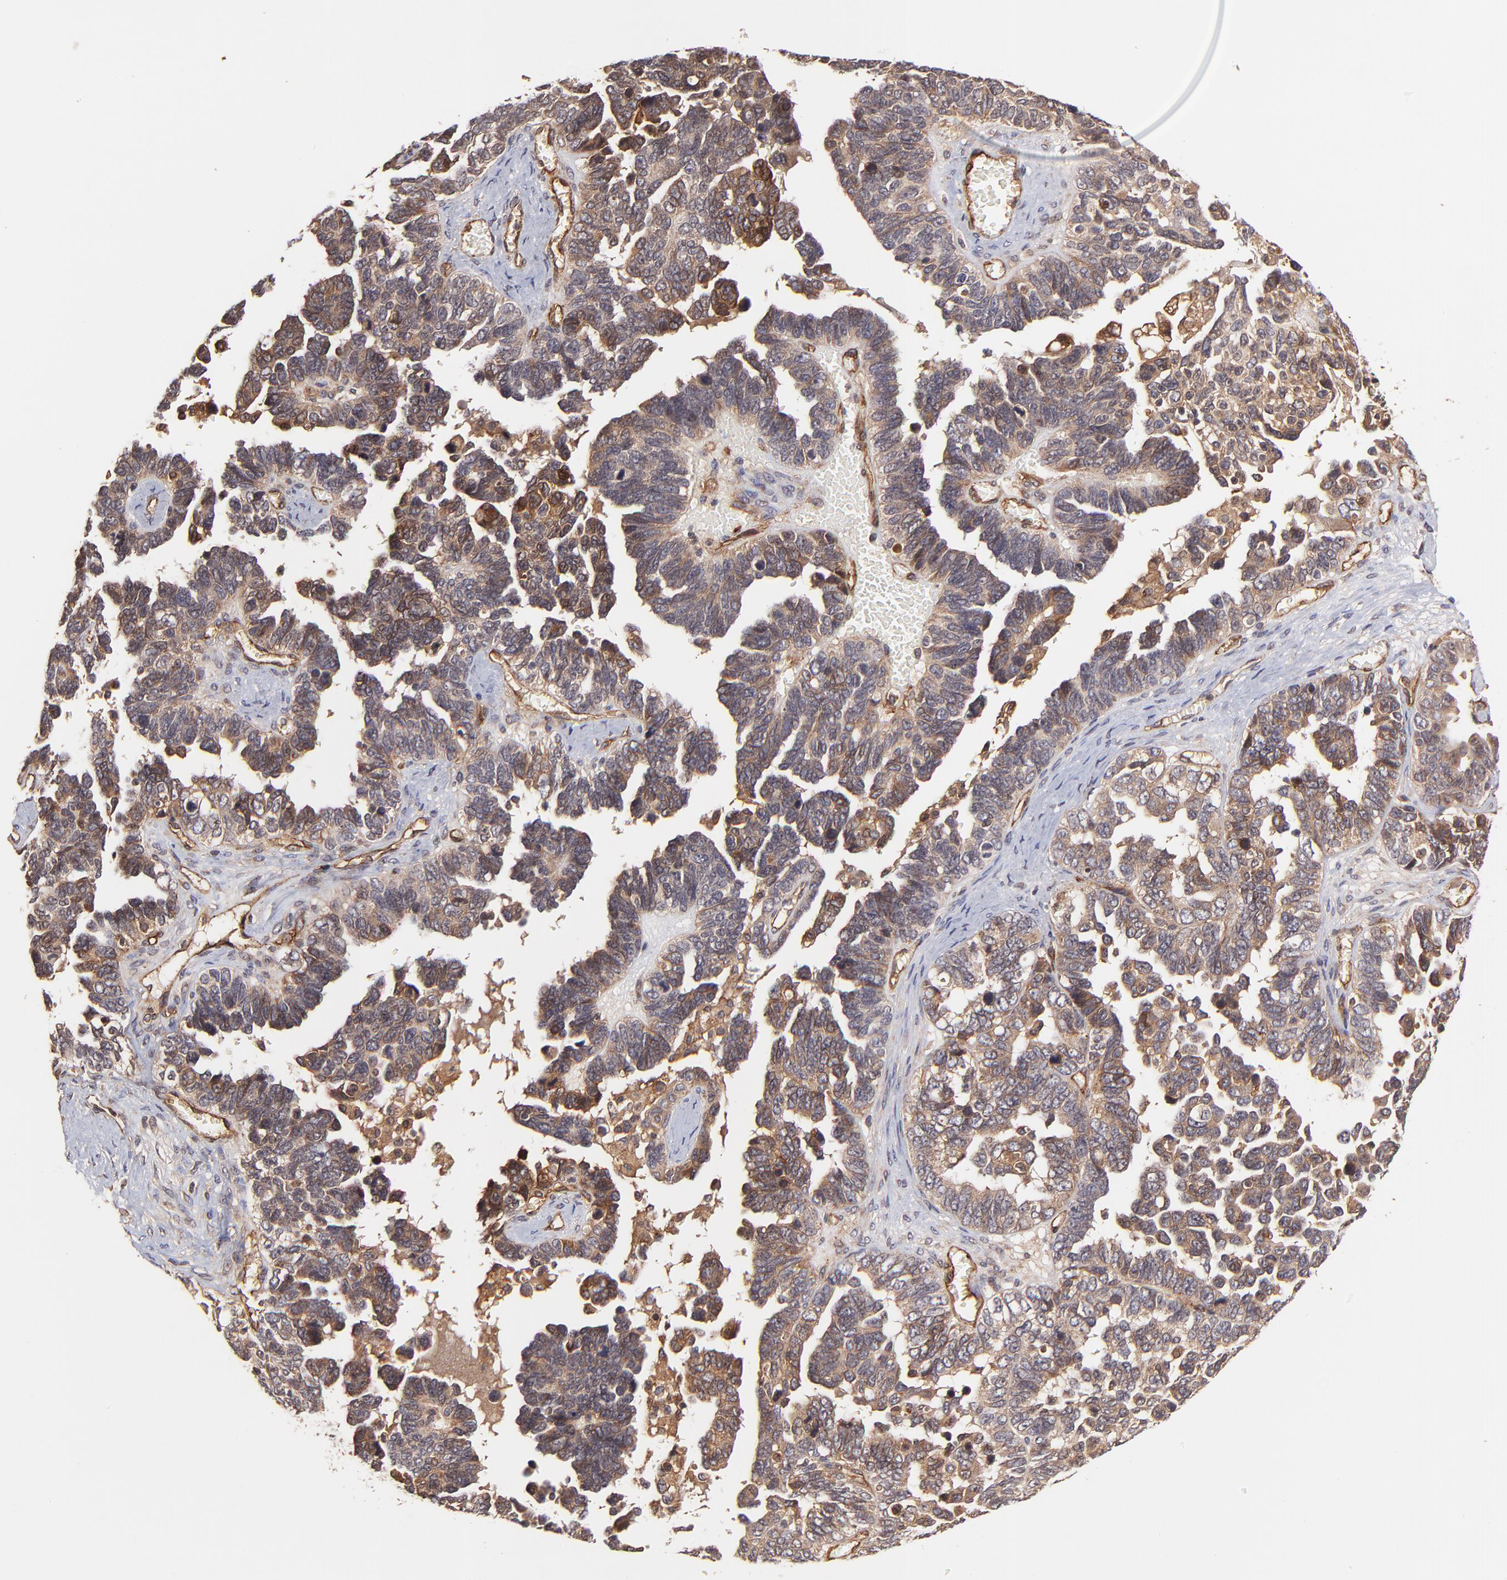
{"staining": {"intensity": "moderate", "quantity": ">75%", "location": "cytoplasmic/membranous"}, "tissue": "ovarian cancer", "cell_type": "Tumor cells", "image_type": "cancer", "snomed": [{"axis": "morphology", "description": "Cystadenocarcinoma, serous, NOS"}, {"axis": "topography", "description": "Ovary"}], "caption": "DAB immunohistochemical staining of serous cystadenocarcinoma (ovarian) demonstrates moderate cytoplasmic/membranous protein positivity in about >75% of tumor cells.", "gene": "ITGB1", "patient": {"sex": "female", "age": 69}}